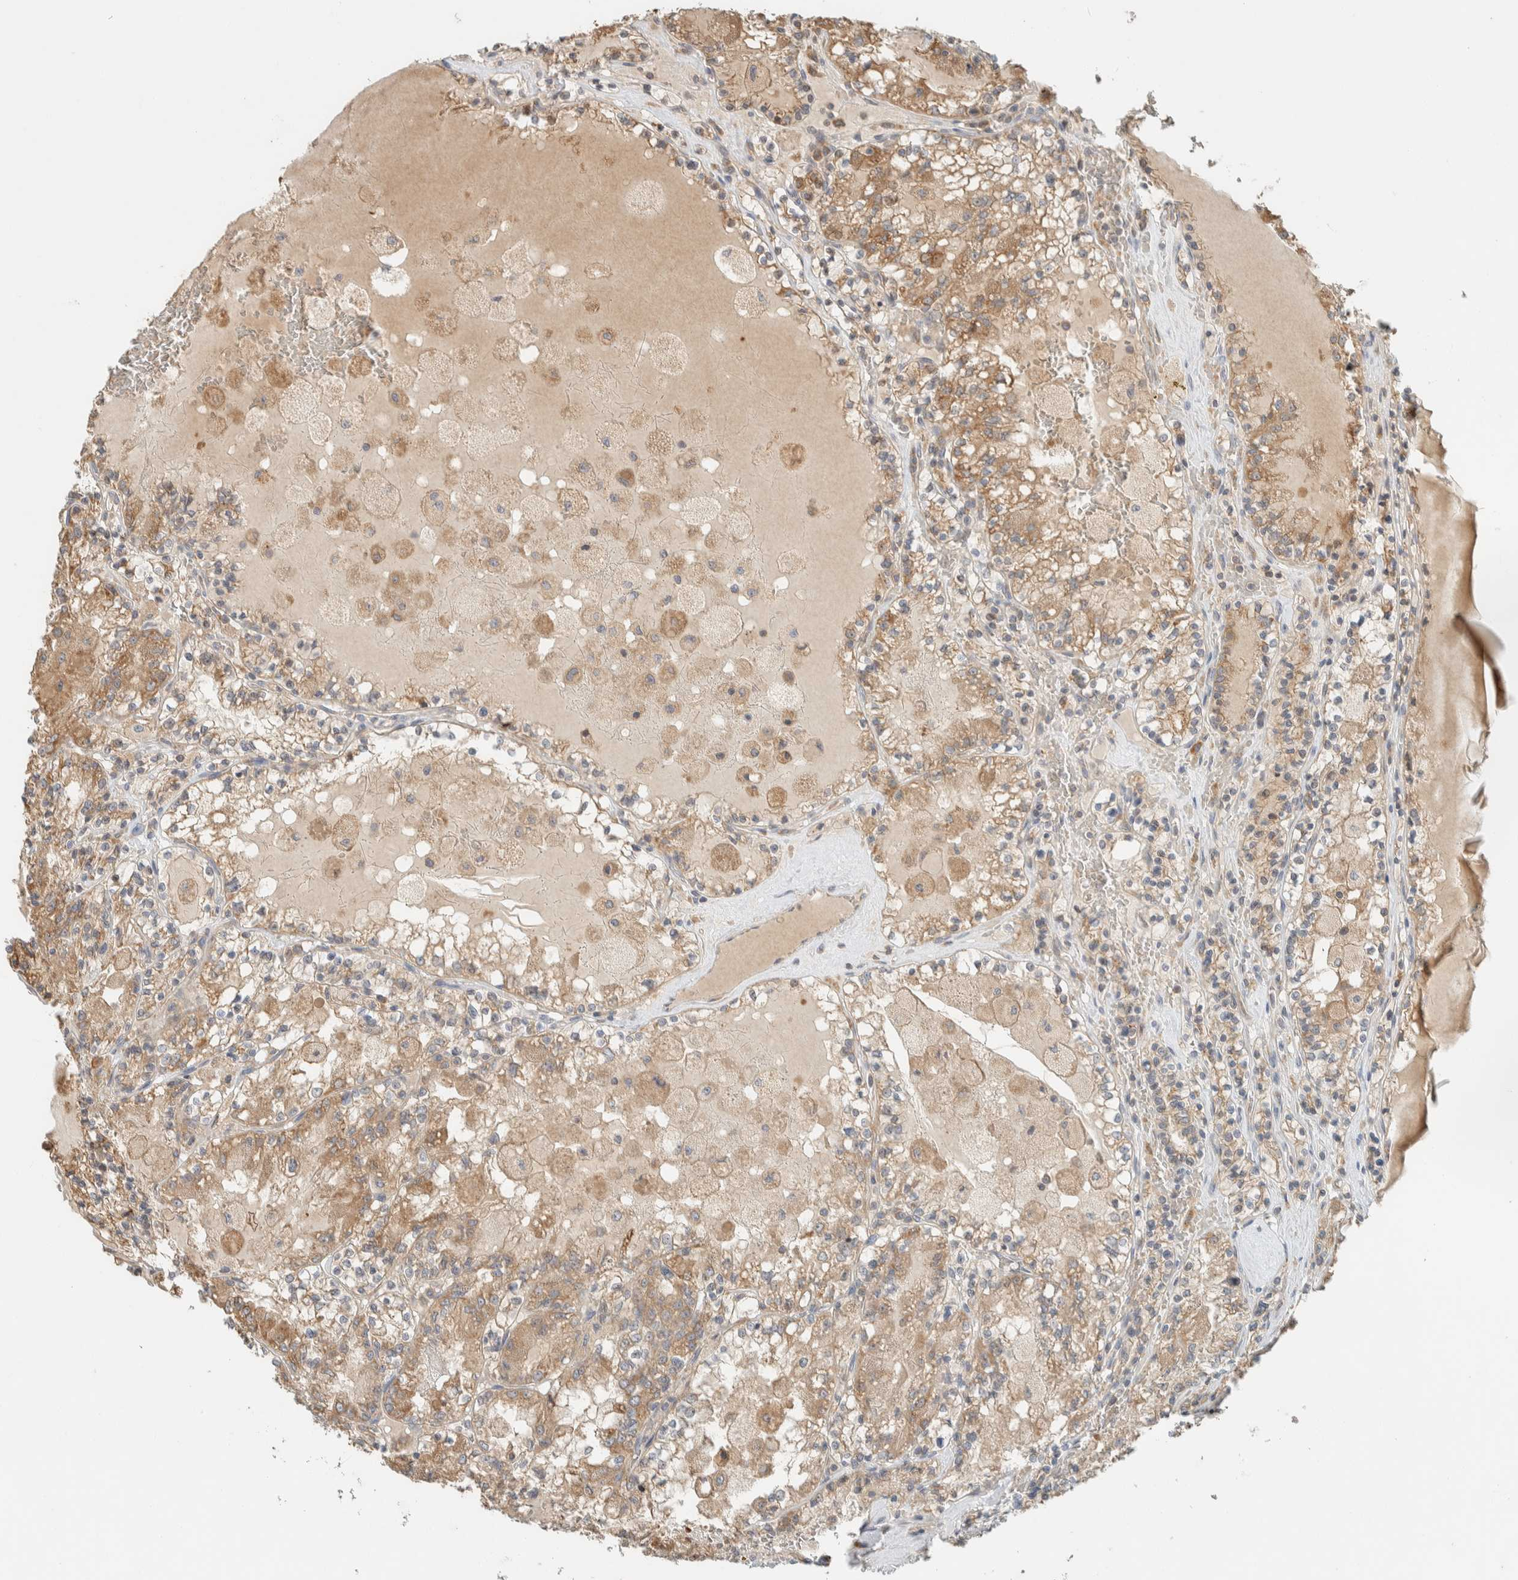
{"staining": {"intensity": "moderate", "quantity": ">75%", "location": "cytoplasmic/membranous"}, "tissue": "renal cancer", "cell_type": "Tumor cells", "image_type": "cancer", "snomed": [{"axis": "morphology", "description": "Adenocarcinoma, NOS"}, {"axis": "topography", "description": "Kidney"}], "caption": "DAB (3,3'-diaminobenzidine) immunohistochemical staining of renal cancer (adenocarcinoma) shows moderate cytoplasmic/membranous protein positivity in about >75% of tumor cells. (DAB = brown stain, brightfield microscopy at high magnification).", "gene": "RAB11FIP1", "patient": {"sex": "female", "age": 56}}